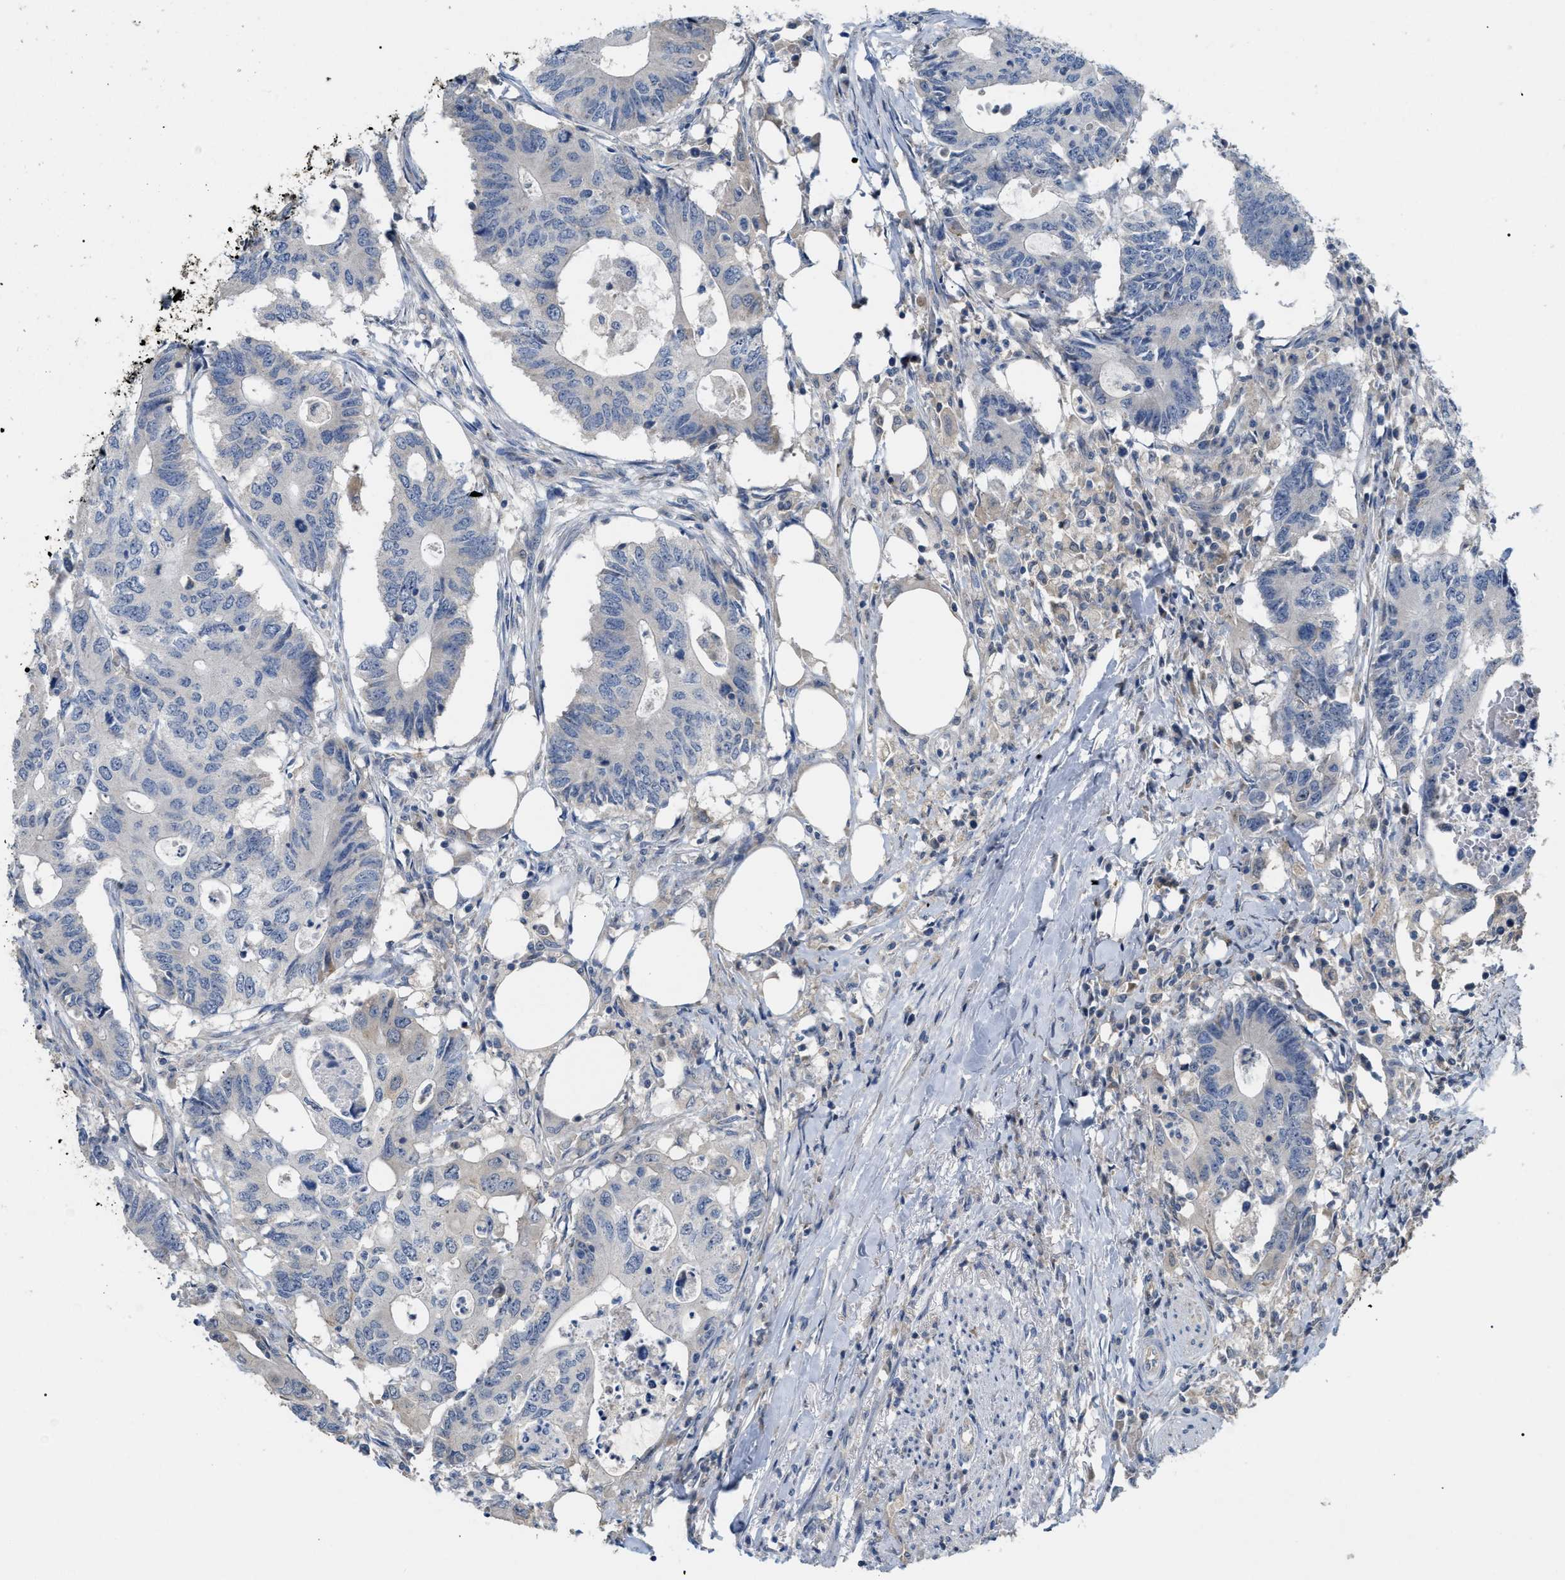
{"staining": {"intensity": "negative", "quantity": "none", "location": "none"}, "tissue": "colorectal cancer", "cell_type": "Tumor cells", "image_type": "cancer", "snomed": [{"axis": "morphology", "description": "Adenocarcinoma, NOS"}, {"axis": "topography", "description": "Colon"}], "caption": "Immunohistochemical staining of adenocarcinoma (colorectal) exhibits no significant staining in tumor cells.", "gene": "DHX58", "patient": {"sex": "male", "age": 71}}